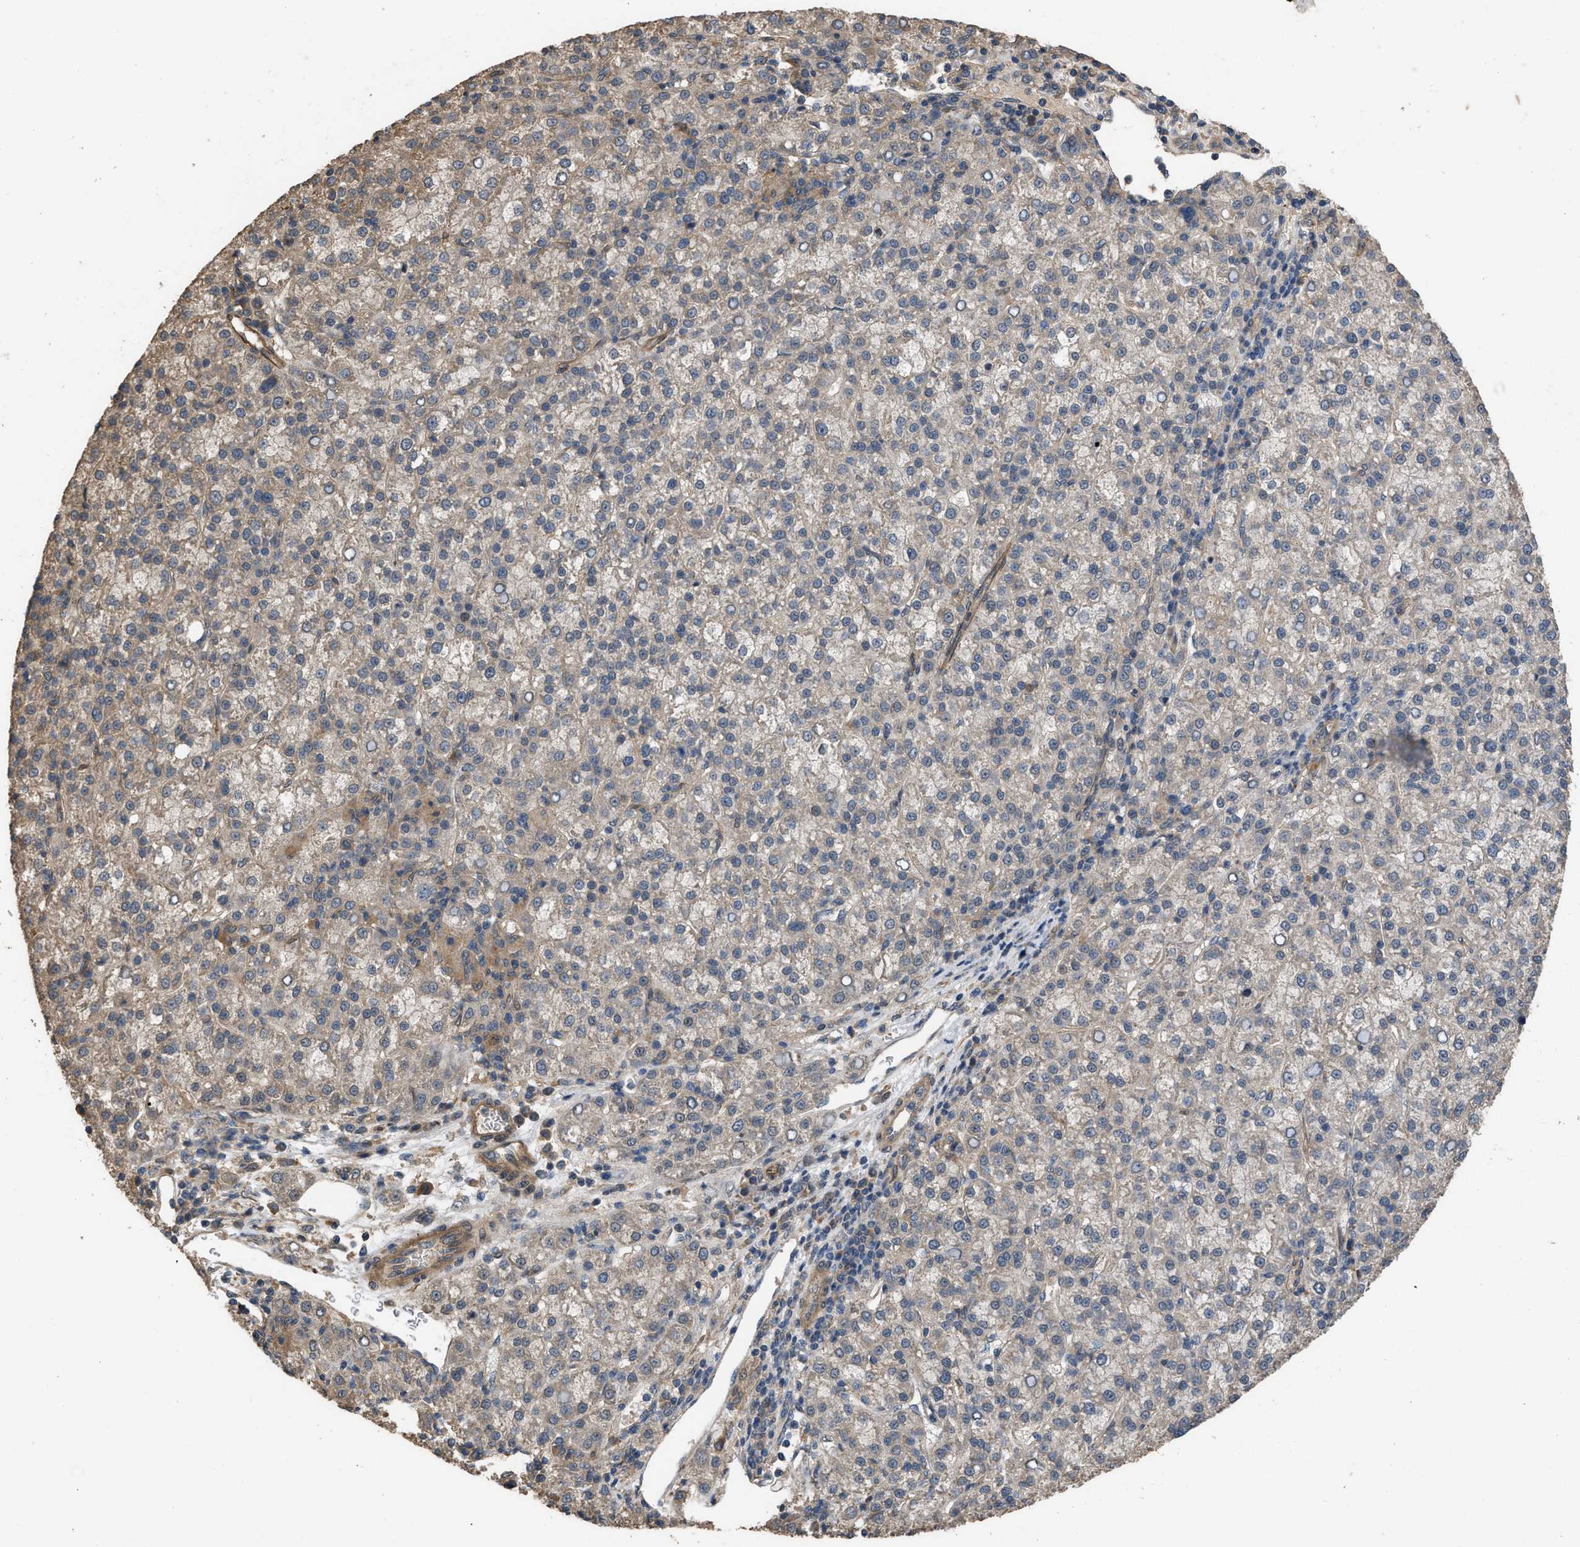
{"staining": {"intensity": "weak", "quantity": "<25%", "location": "cytoplasmic/membranous"}, "tissue": "liver cancer", "cell_type": "Tumor cells", "image_type": "cancer", "snomed": [{"axis": "morphology", "description": "Carcinoma, Hepatocellular, NOS"}, {"axis": "topography", "description": "Liver"}], "caption": "DAB immunohistochemical staining of liver cancer (hepatocellular carcinoma) displays no significant staining in tumor cells.", "gene": "UTRN", "patient": {"sex": "female", "age": 58}}